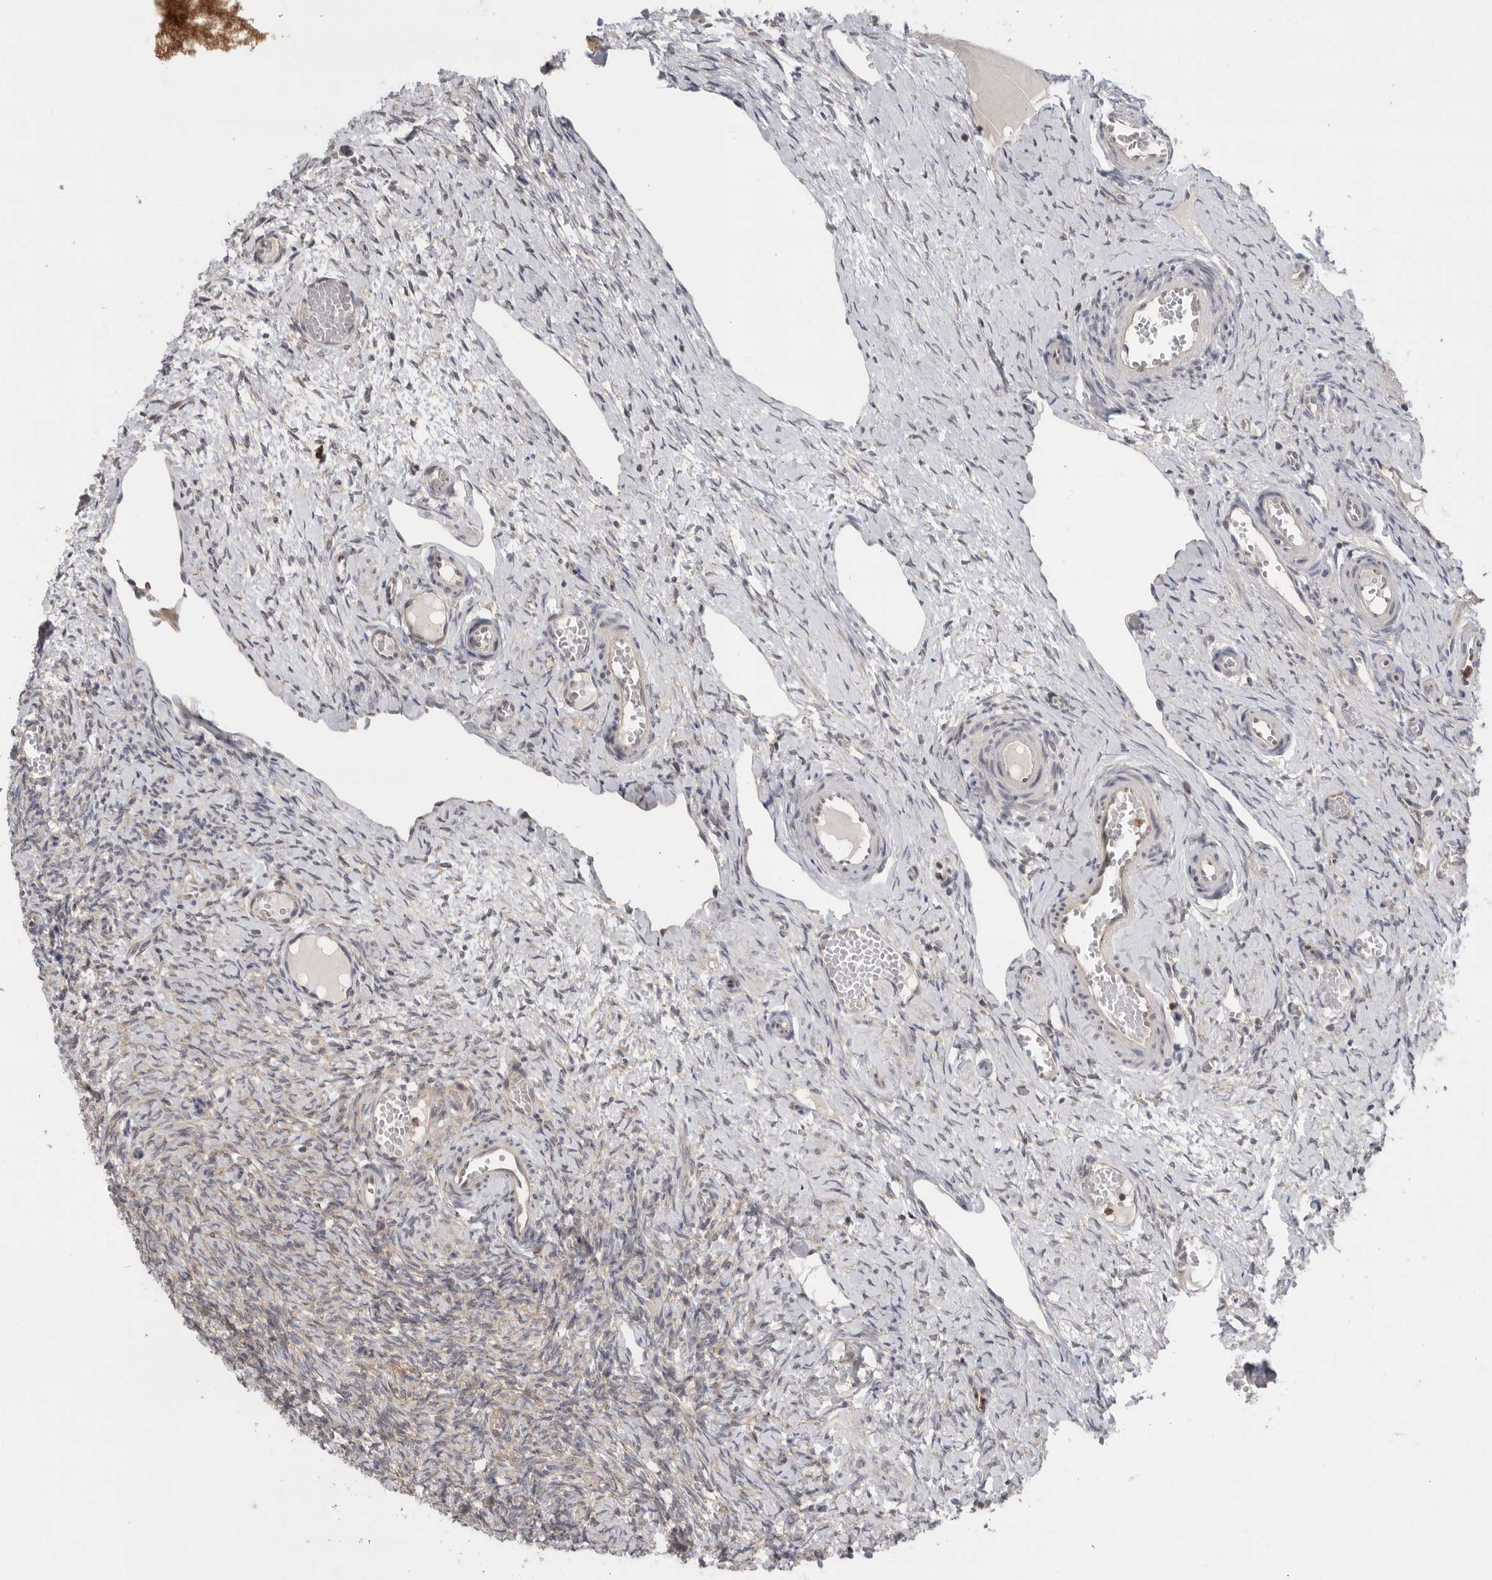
{"staining": {"intensity": "weak", "quantity": ">75%", "location": "cytoplasmic/membranous"}, "tissue": "ovary", "cell_type": "Follicle cells", "image_type": "normal", "snomed": [{"axis": "morphology", "description": "Adenocarcinoma, NOS"}, {"axis": "topography", "description": "Endometrium"}], "caption": "High-power microscopy captured an IHC micrograph of benign ovary, revealing weak cytoplasmic/membranous positivity in about >75% of follicle cells.", "gene": "KLK5", "patient": {"sex": "female", "age": 32}}